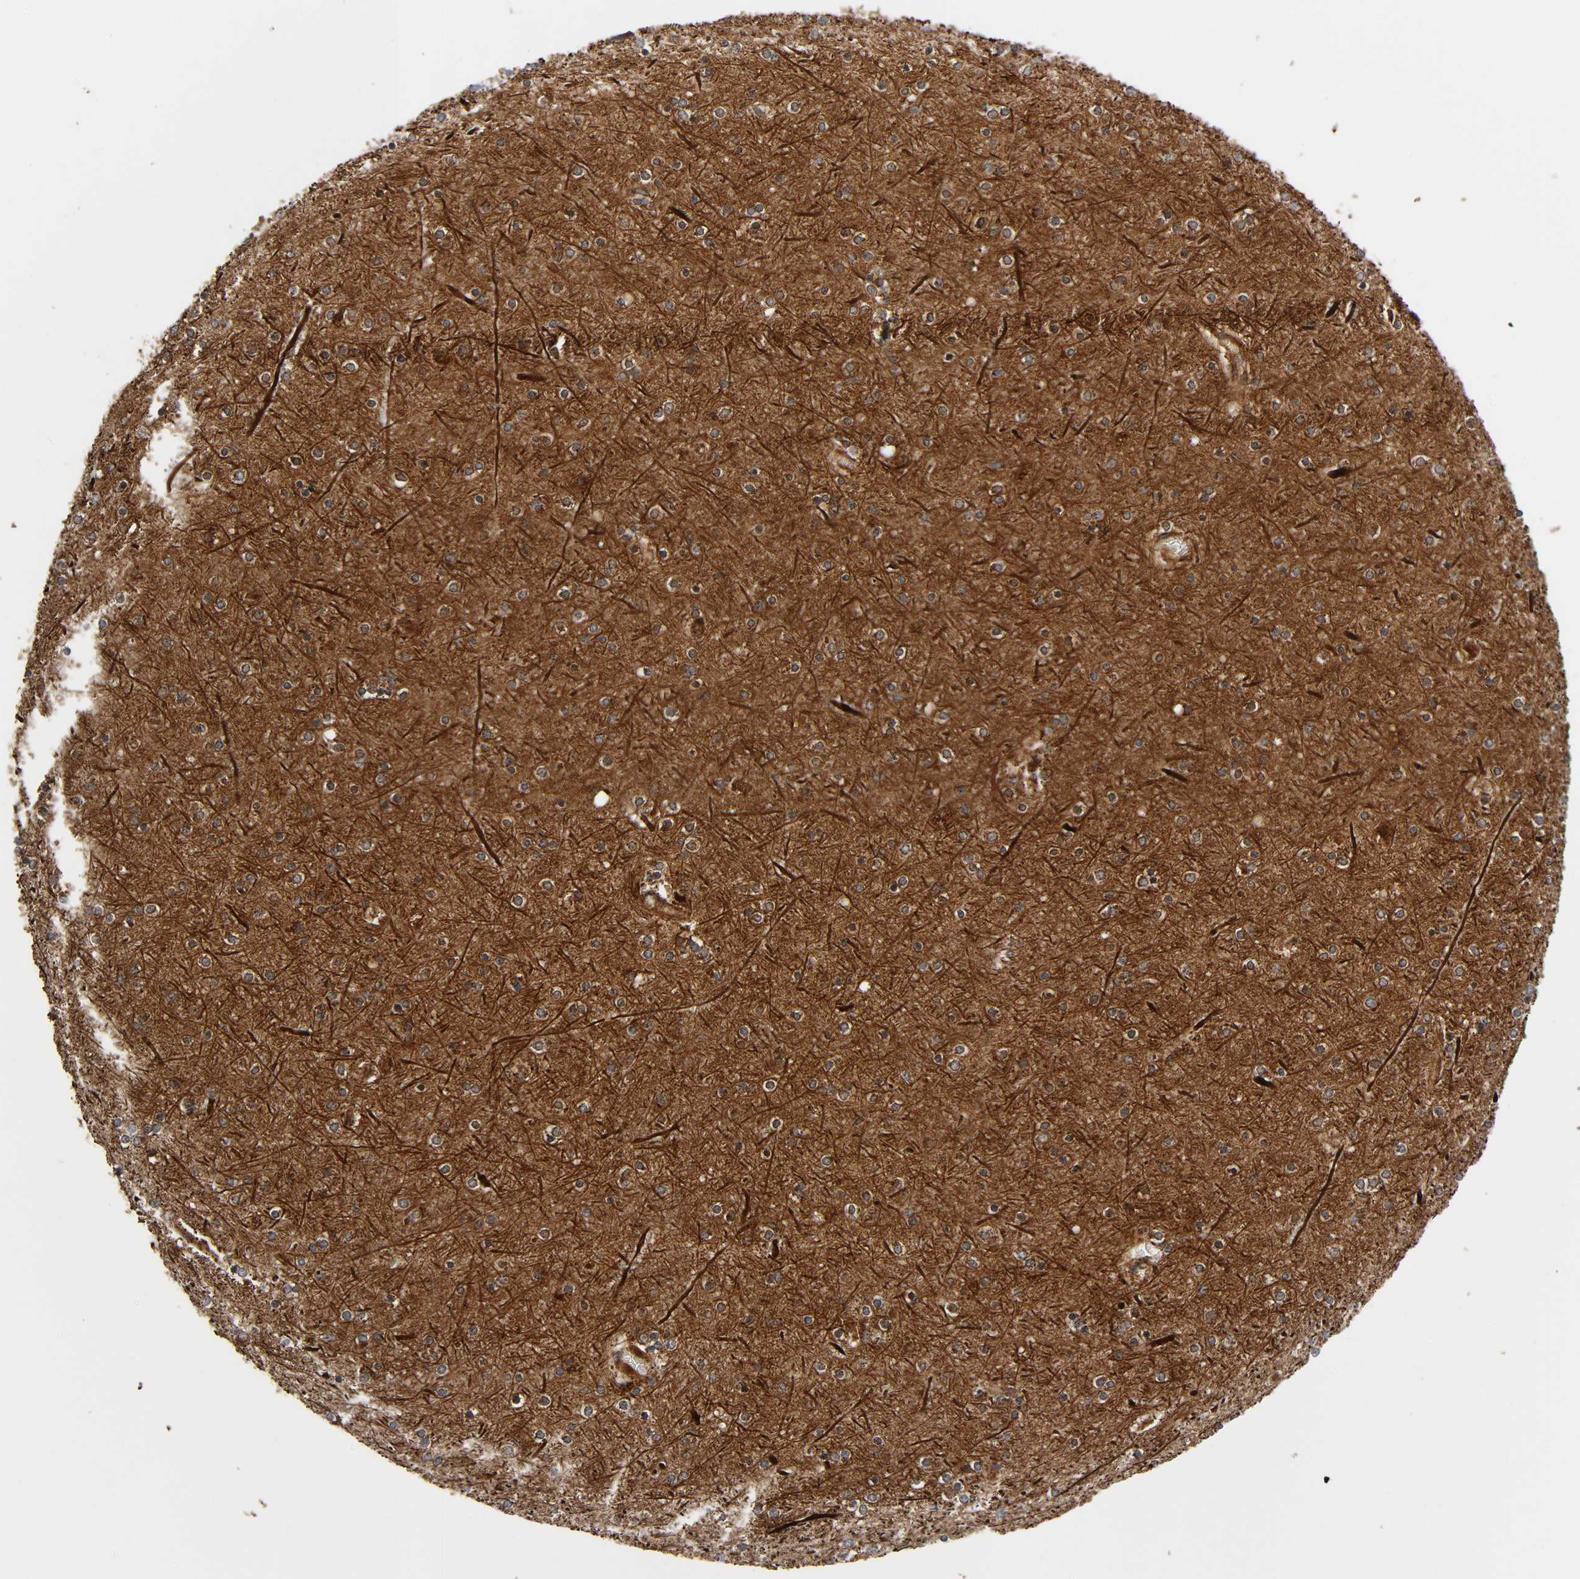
{"staining": {"intensity": "weak", "quantity": ">75%", "location": "cytoplasmic/membranous"}, "tissue": "cerebral cortex", "cell_type": "Endothelial cells", "image_type": "normal", "snomed": [{"axis": "morphology", "description": "Normal tissue, NOS"}, {"axis": "topography", "description": "Cerebral cortex"}], "caption": "Protein staining of unremarkable cerebral cortex exhibits weak cytoplasmic/membranous positivity in approximately >75% of endothelial cells.", "gene": "MAP3K1", "patient": {"sex": "female", "age": 54}}